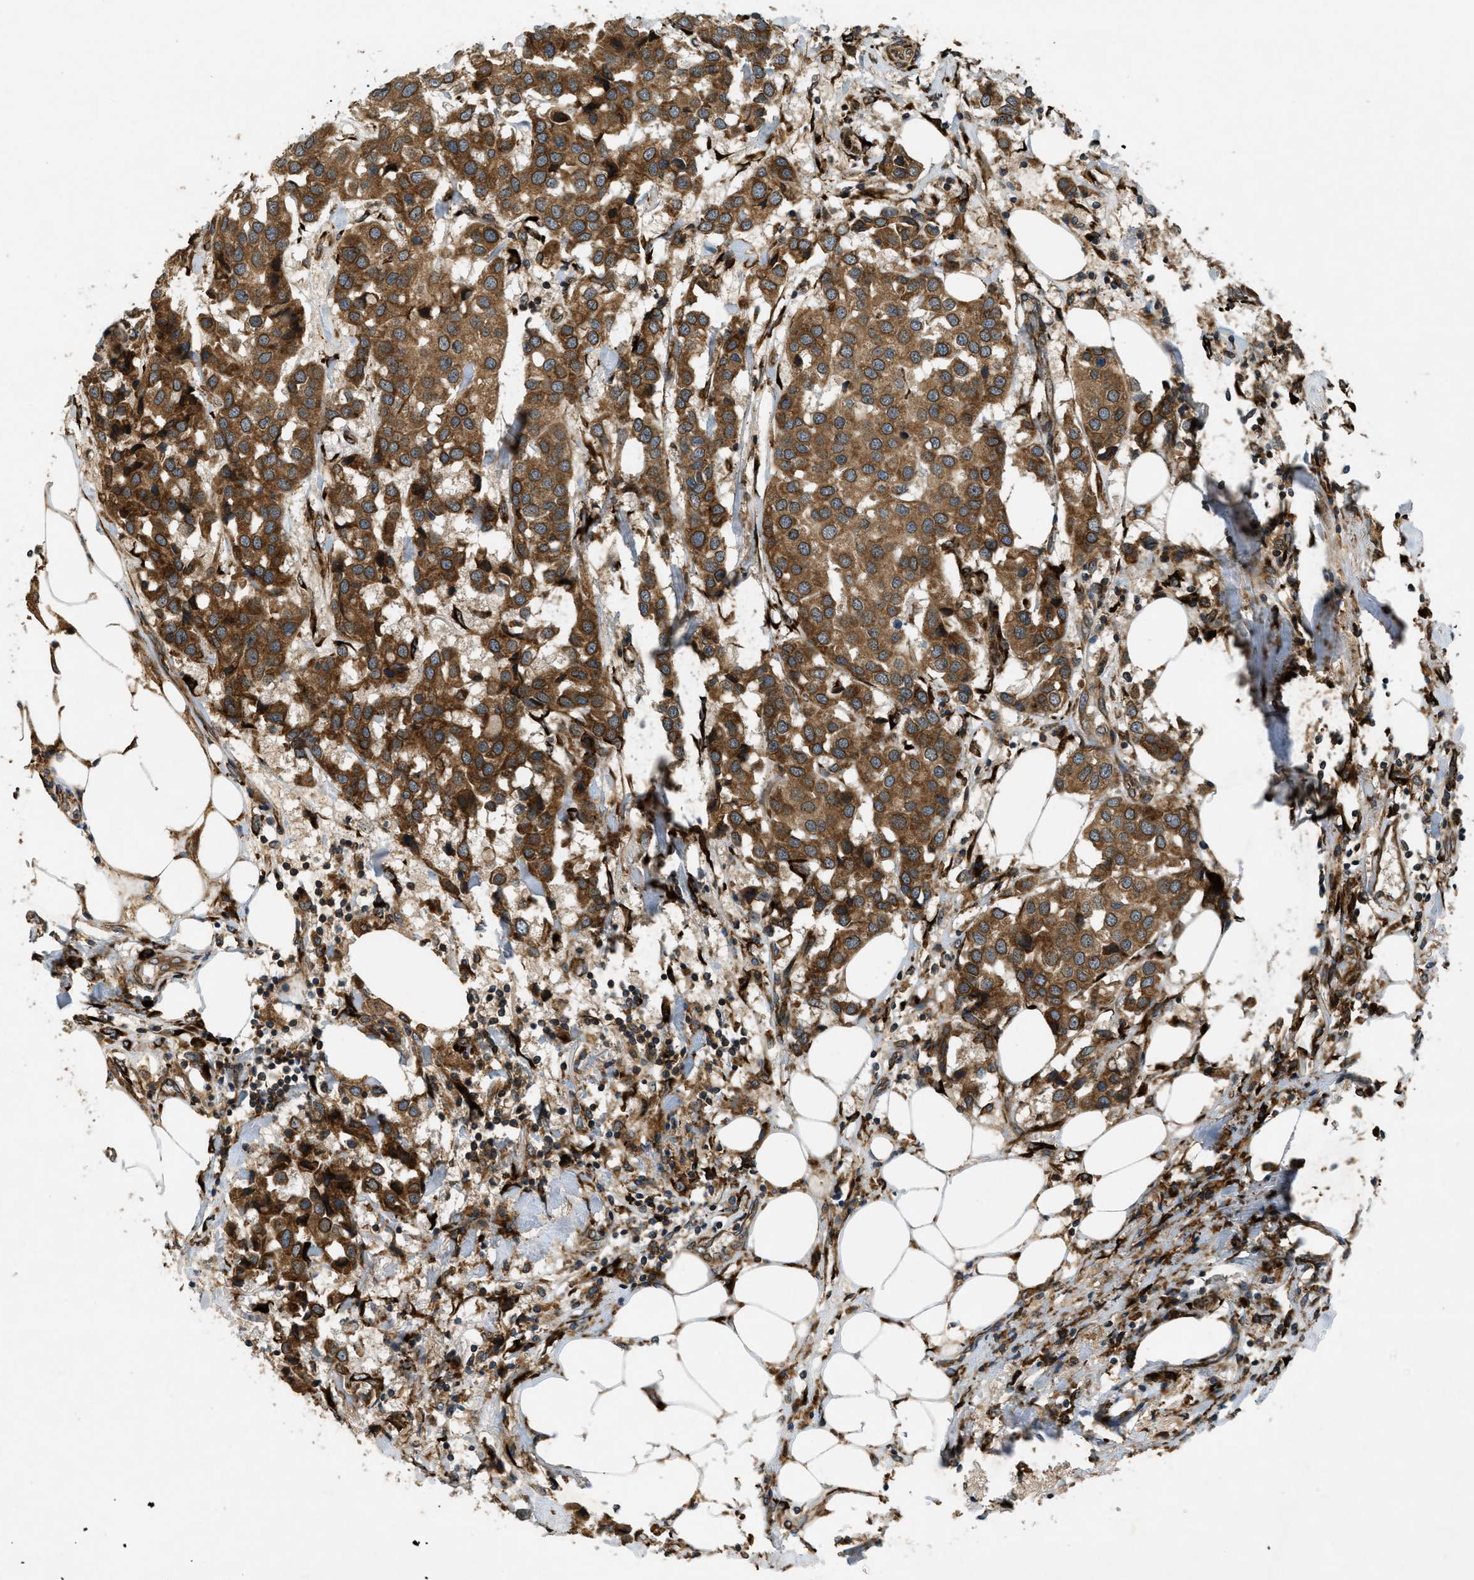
{"staining": {"intensity": "moderate", "quantity": ">75%", "location": "cytoplasmic/membranous"}, "tissue": "breast cancer", "cell_type": "Tumor cells", "image_type": "cancer", "snomed": [{"axis": "morphology", "description": "Duct carcinoma"}, {"axis": "topography", "description": "Breast"}], "caption": "The image displays a brown stain indicating the presence of a protein in the cytoplasmic/membranous of tumor cells in breast cancer. (DAB (3,3'-diaminobenzidine) = brown stain, brightfield microscopy at high magnification).", "gene": "PCDH18", "patient": {"sex": "female", "age": 80}}